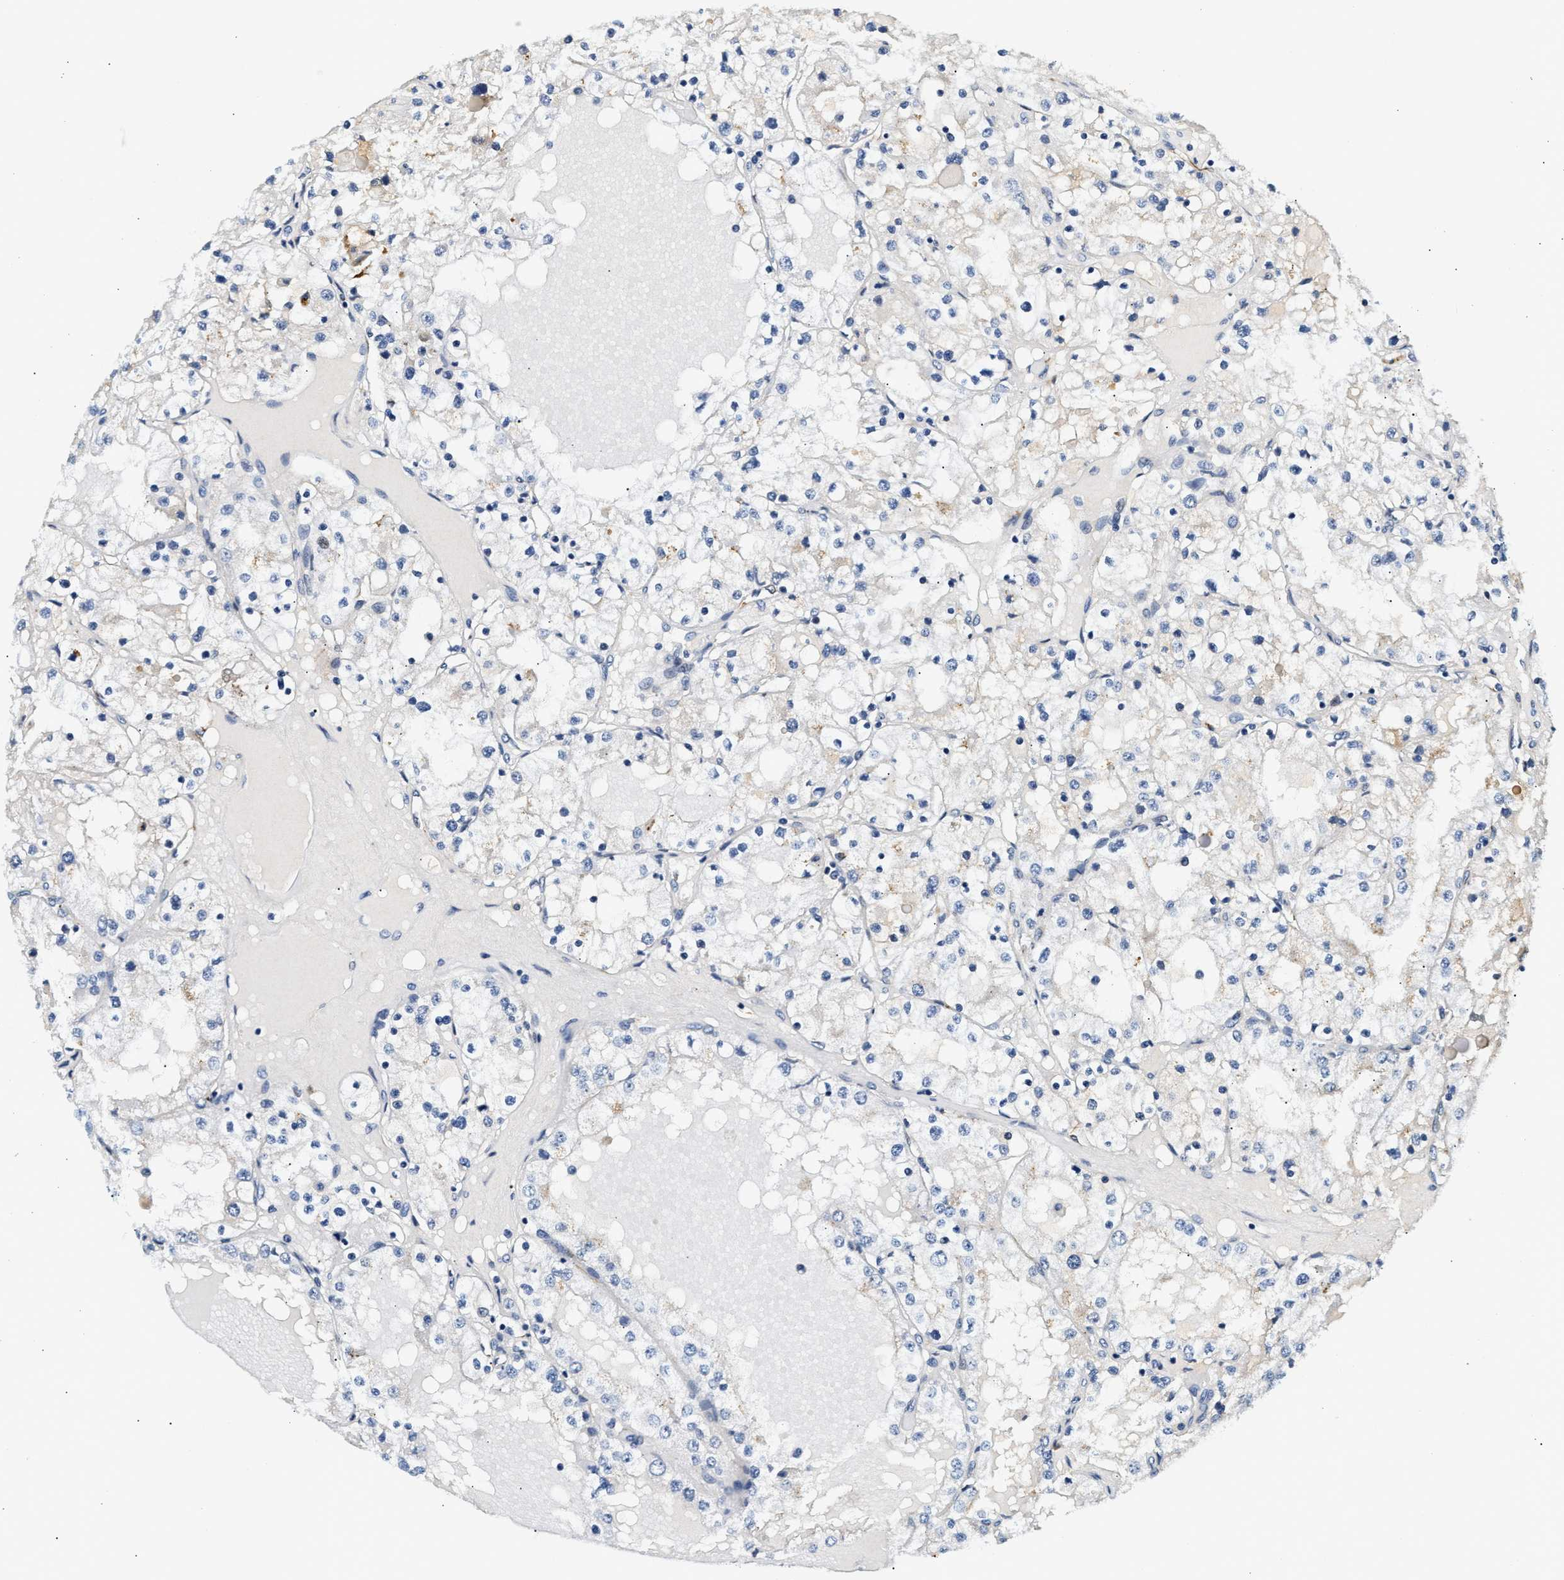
{"staining": {"intensity": "negative", "quantity": "none", "location": "none"}, "tissue": "renal cancer", "cell_type": "Tumor cells", "image_type": "cancer", "snomed": [{"axis": "morphology", "description": "Adenocarcinoma, NOS"}, {"axis": "topography", "description": "Kidney"}], "caption": "A photomicrograph of adenocarcinoma (renal) stained for a protein reveals no brown staining in tumor cells.", "gene": "MED22", "patient": {"sex": "male", "age": 68}}